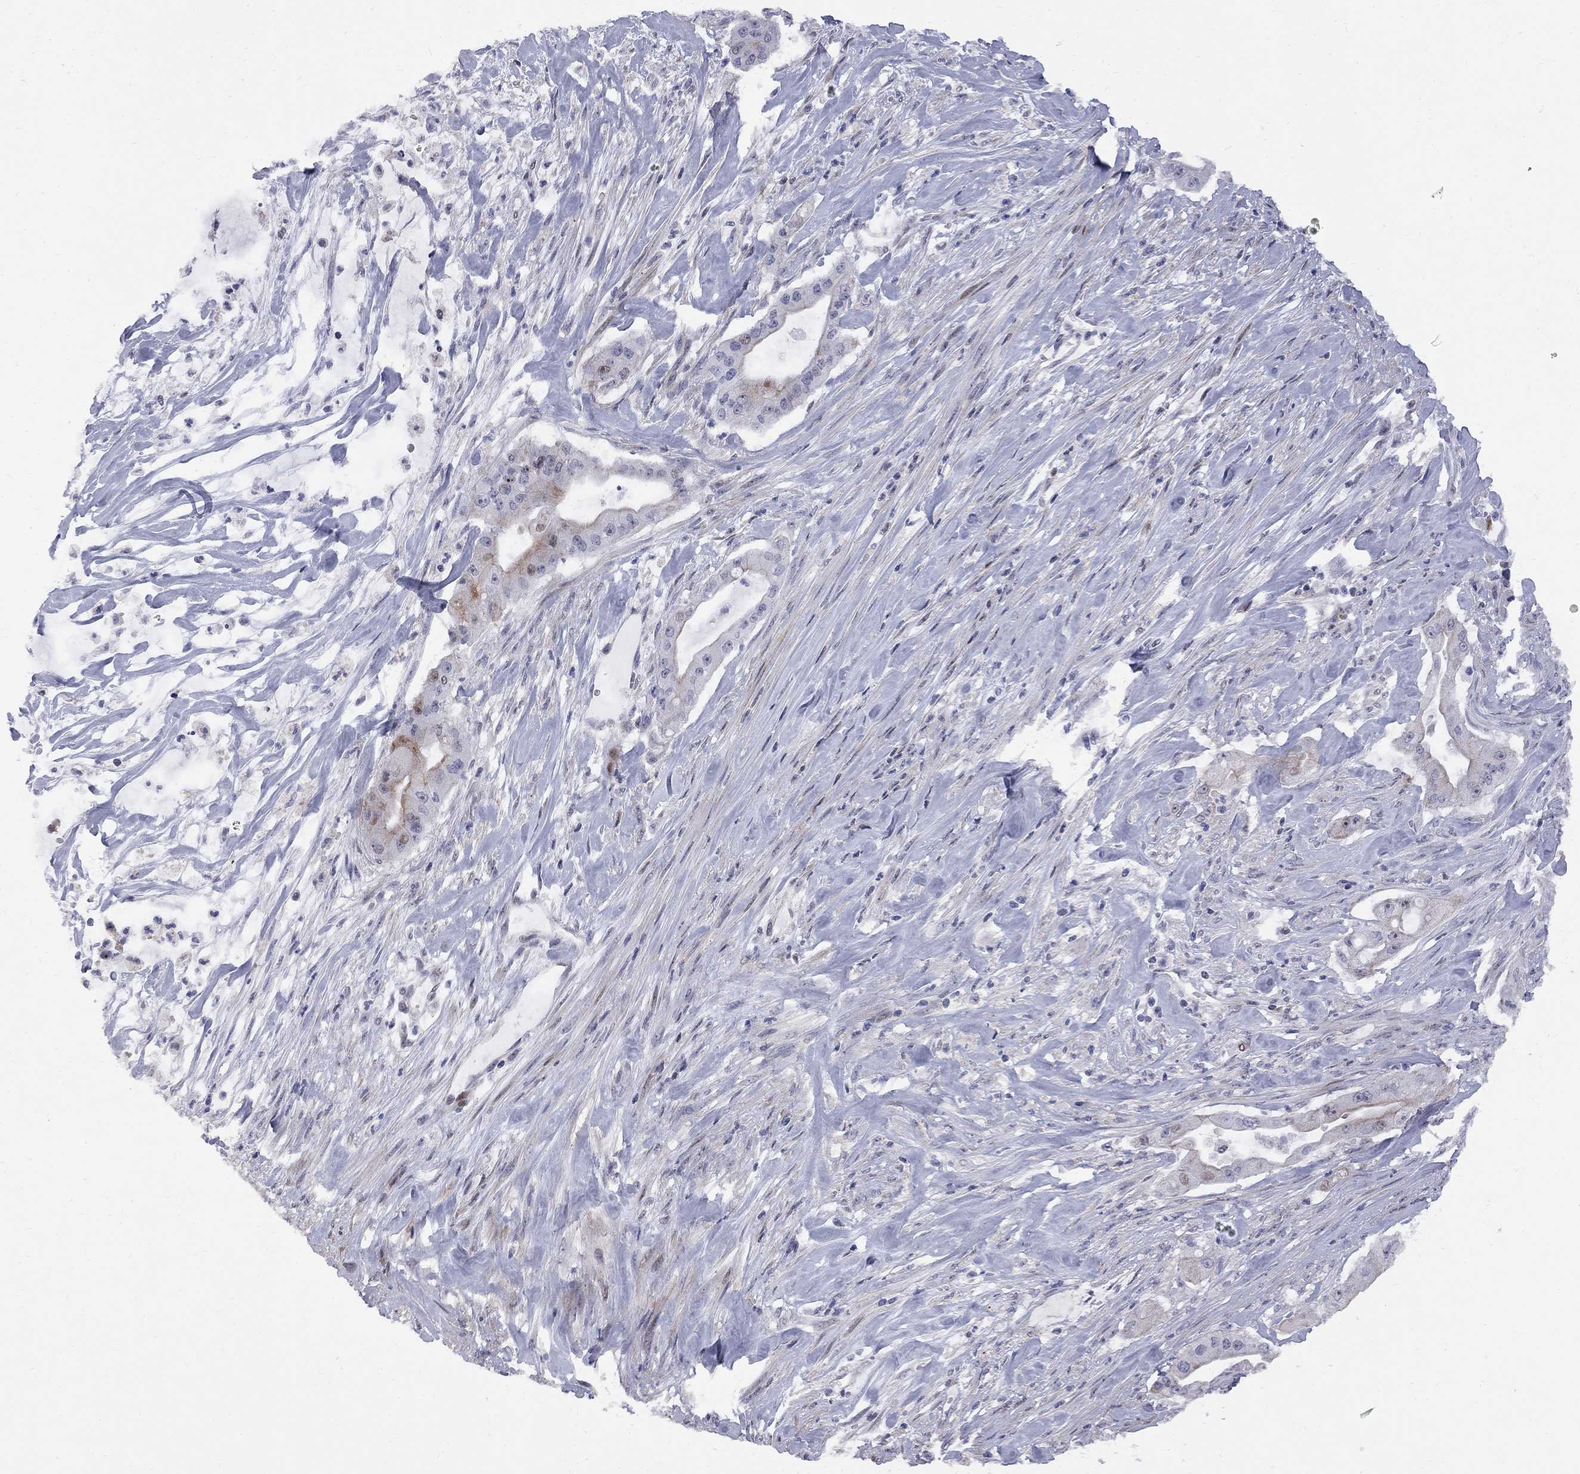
{"staining": {"intensity": "moderate", "quantity": "<25%", "location": "cytoplasmic/membranous"}, "tissue": "pancreatic cancer", "cell_type": "Tumor cells", "image_type": "cancer", "snomed": [{"axis": "morphology", "description": "Normal tissue, NOS"}, {"axis": "morphology", "description": "Inflammation, NOS"}, {"axis": "morphology", "description": "Adenocarcinoma, NOS"}, {"axis": "topography", "description": "Pancreas"}], "caption": "This is an image of immunohistochemistry (IHC) staining of pancreatic cancer, which shows moderate positivity in the cytoplasmic/membranous of tumor cells.", "gene": "DHX33", "patient": {"sex": "male", "age": 57}}